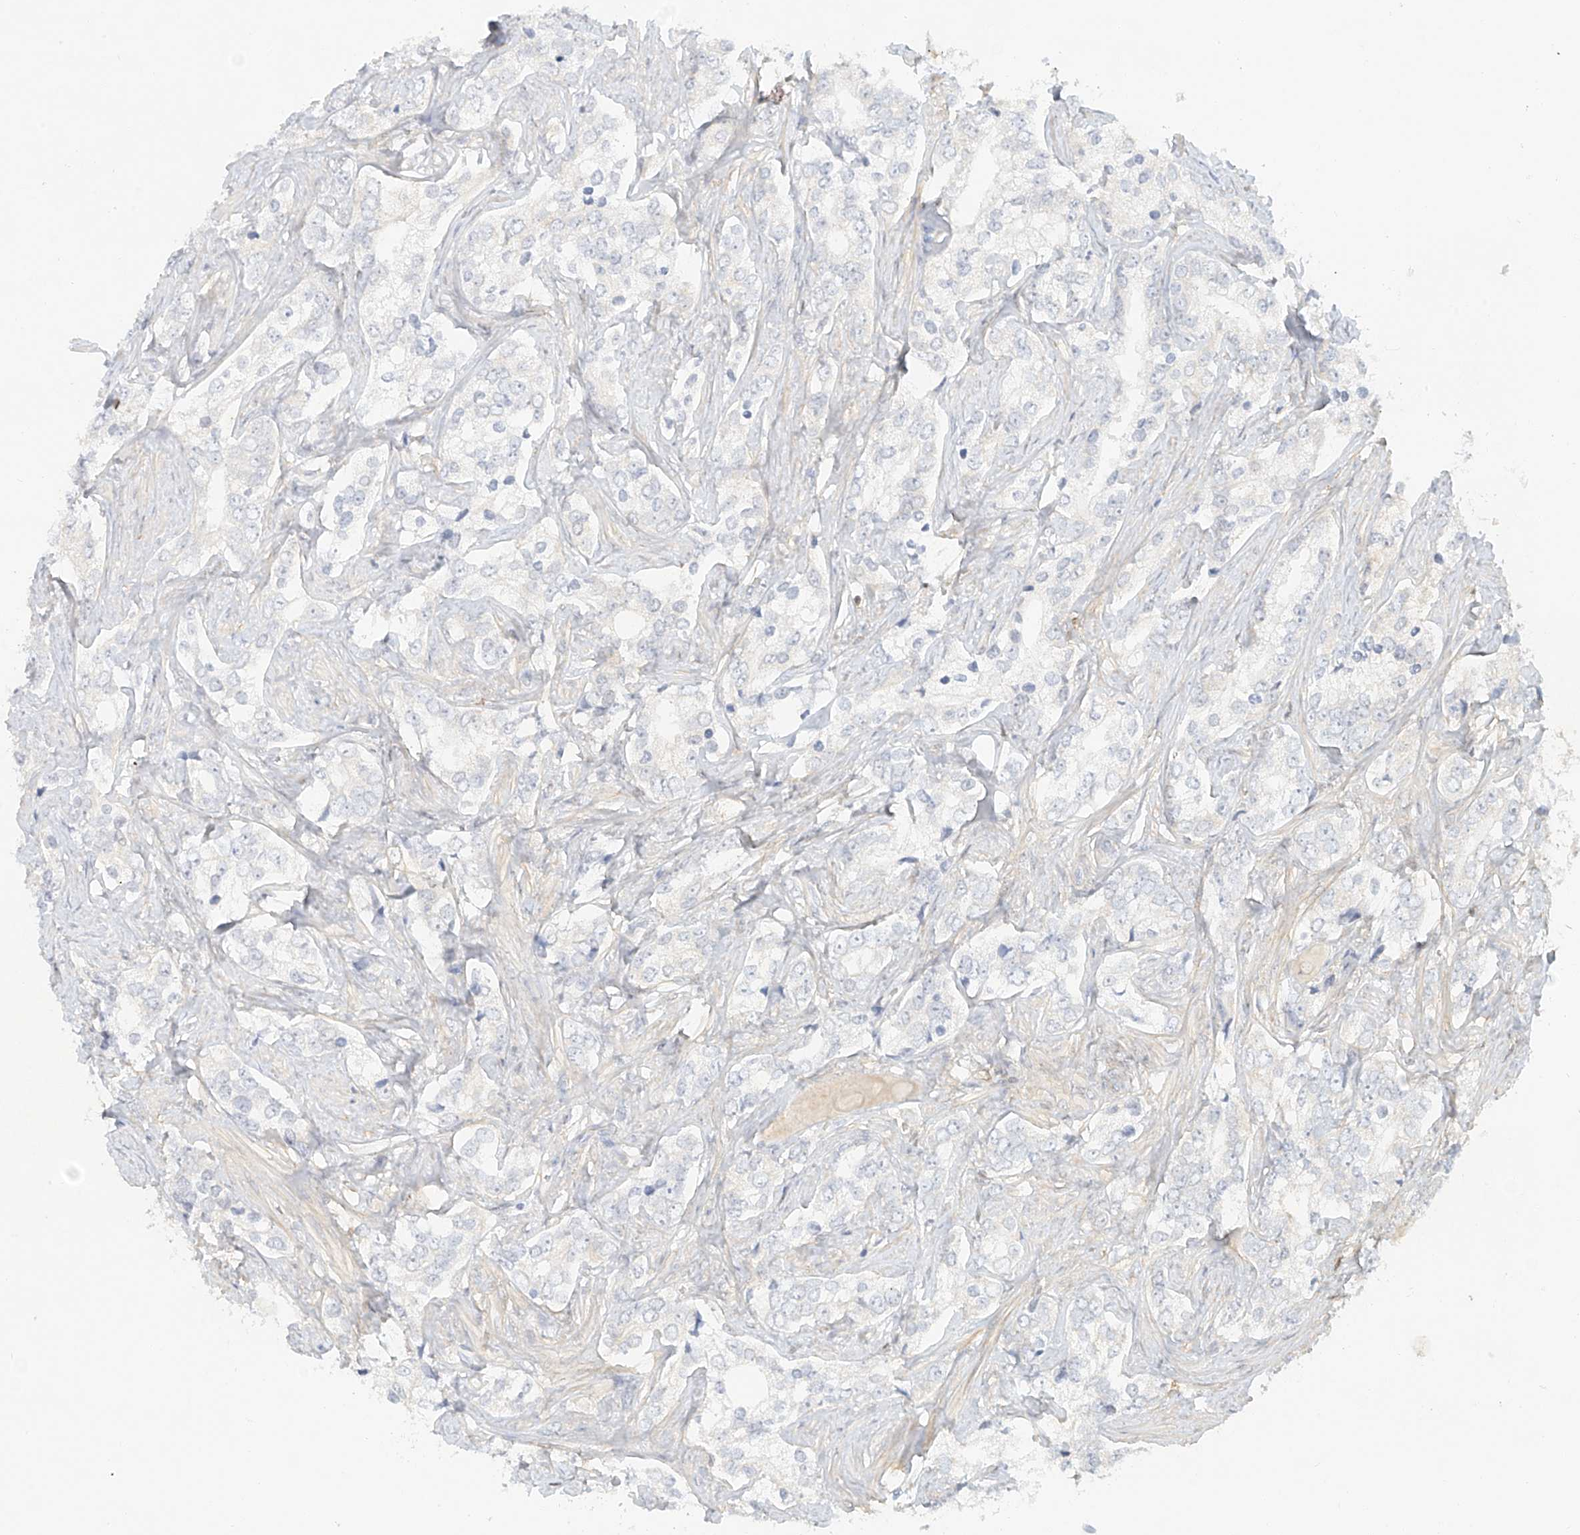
{"staining": {"intensity": "negative", "quantity": "none", "location": "none"}, "tissue": "prostate cancer", "cell_type": "Tumor cells", "image_type": "cancer", "snomed": [{"axis": "morphology", "description": "Adenocarcinoma, High grade"}, {"axis": "topography", "description": "Prostate"}], "caption": "Immunohistochemical staining of prostate cancer shows no significant expression in tumor cells. (DAB immunohistochemistry (IHC) visualized using brightfield microscopy, high magnification).", "gene": "UPK1B", "patient": {"sex": "male", "age": 66}}